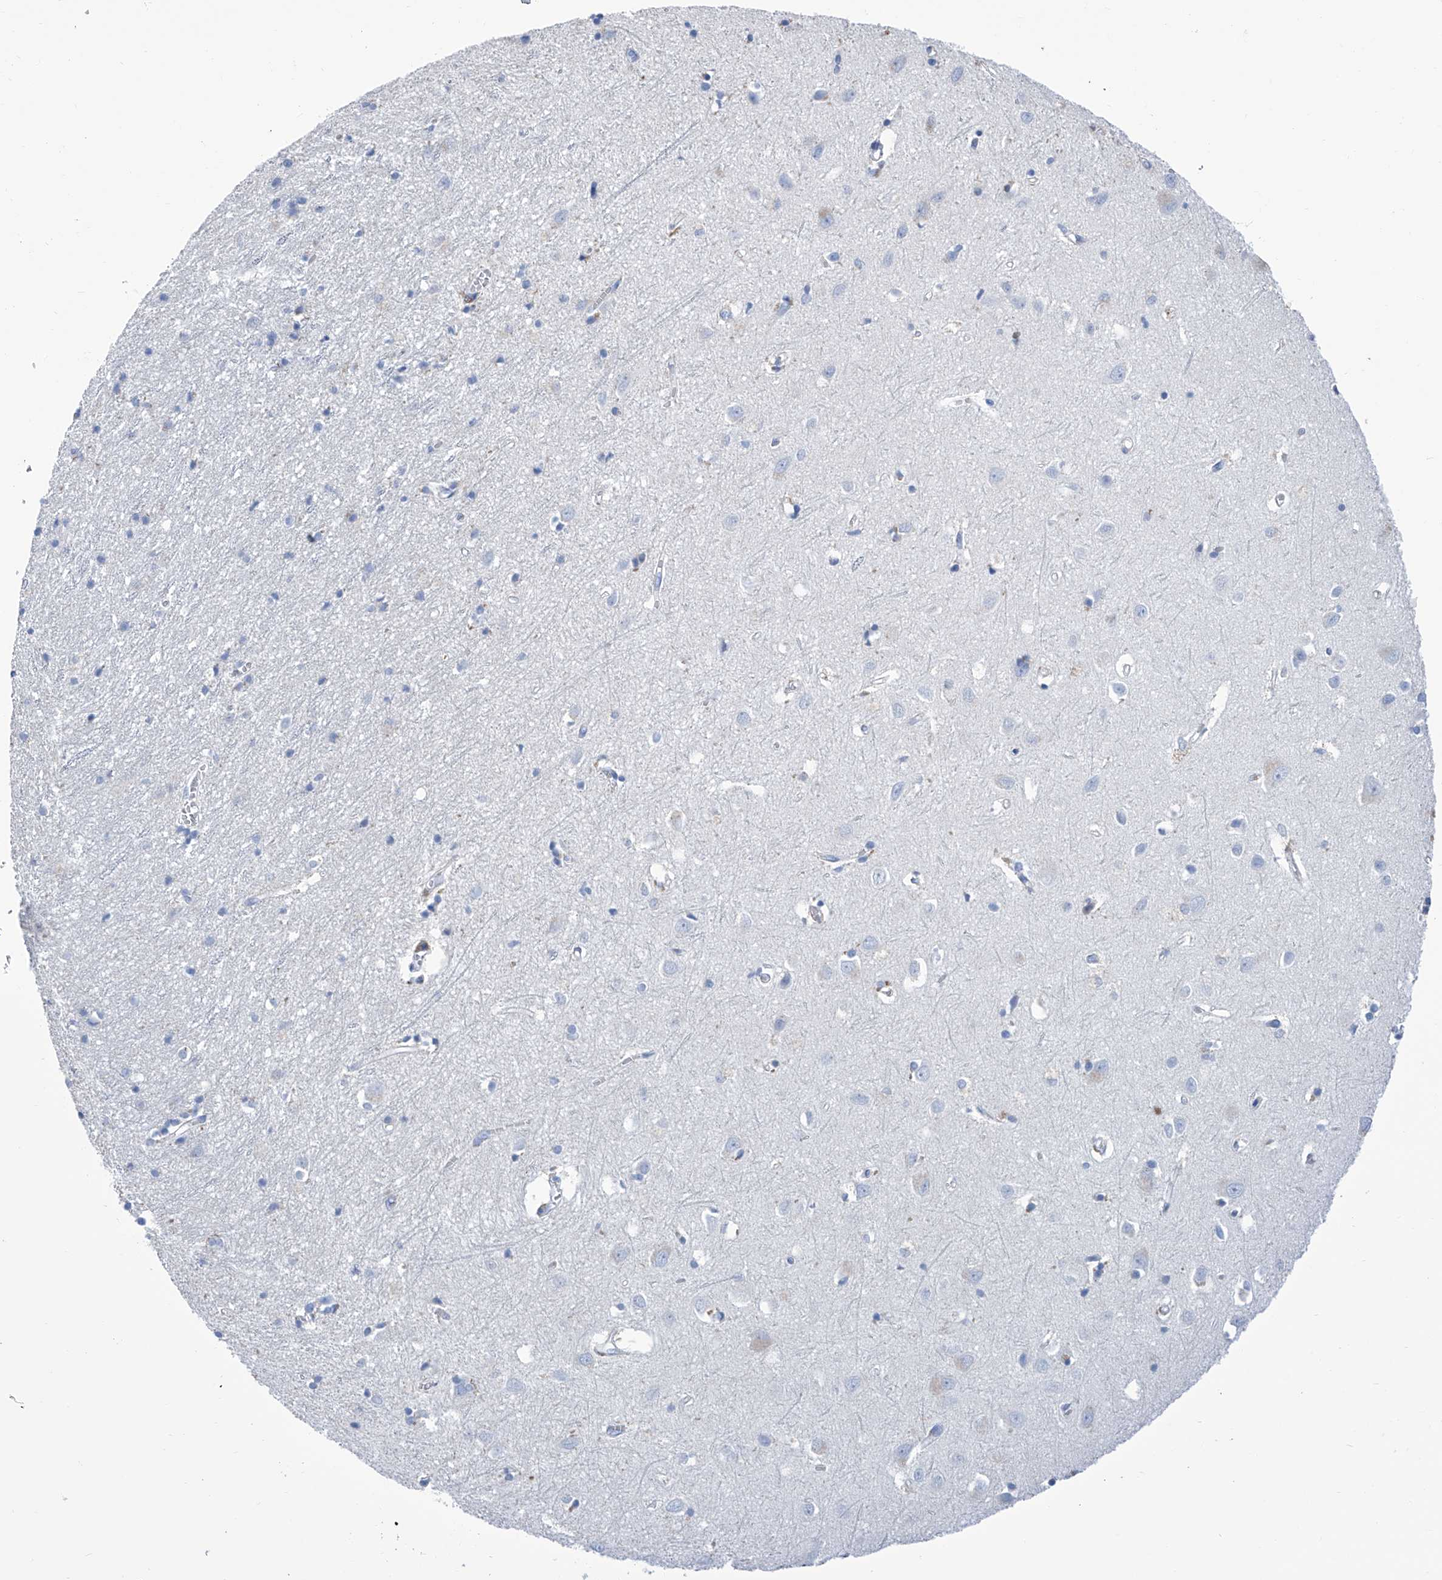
{"staining": {"intensity": "negative", "quantity": "none", "location": "none"}, "tissue": "cerebral cortex", "cell_type": "Endothelial cells", "image_type": "normal", "snomed": [{"axis": "morphology", "description": "Normal tissue, NOS"}, {"axis": "topography", "description": "Cerebral cortex"}], "caption": "Immunohistochemistry image of unremarkable cerebral cortex stained for a protein (brown), which exhibits no positivity in endothelial cells. (Stains: DAB IHC with hematoxylin counter stain, Microscopy: brightfield microscopy at high magnification).", "gene": "IMPA2", "patient": {"sex": "female", "age": 64}}